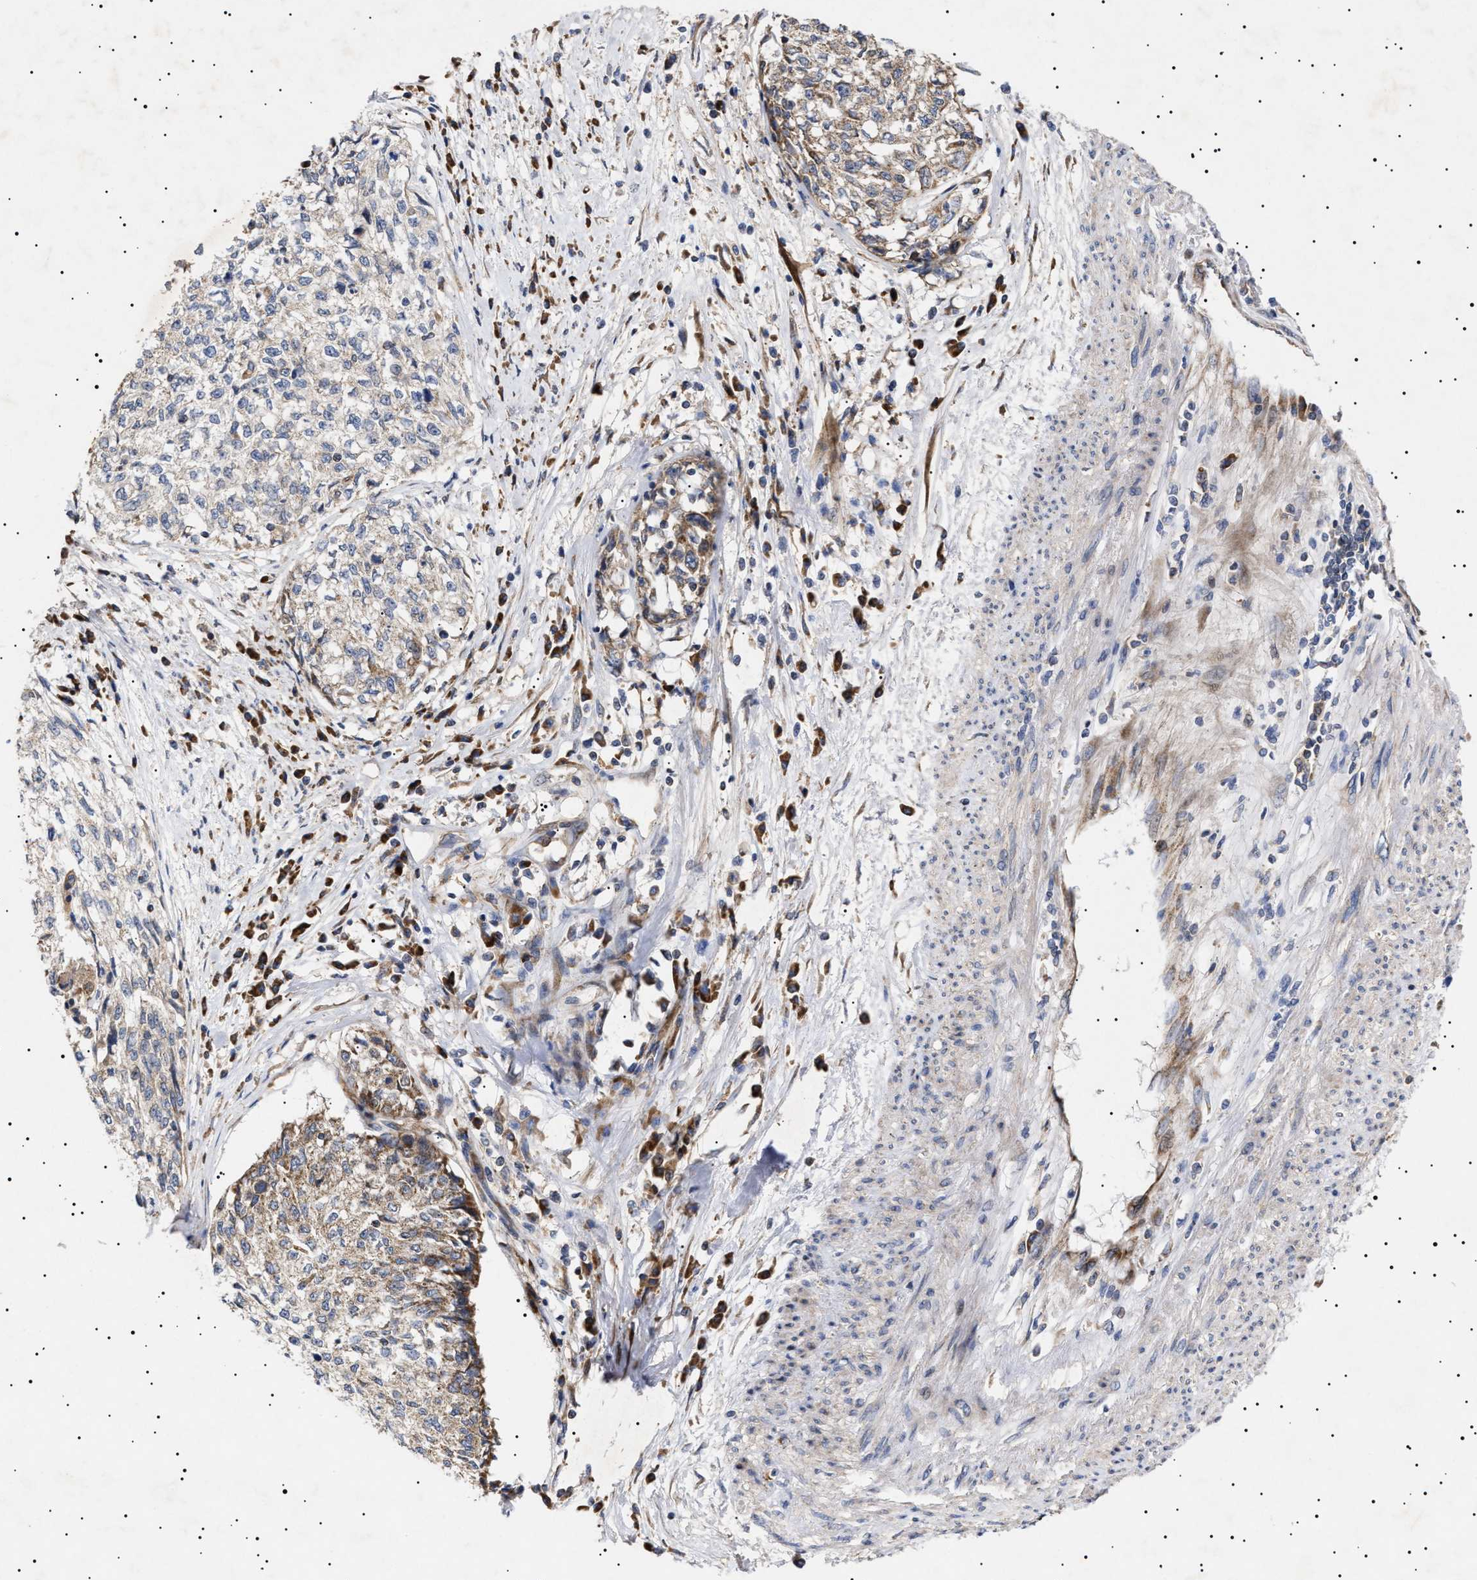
{"staining": {"intensity": "moderate", "quantity": "25%-75%", "location": "cytoplasmic/membranous"}, "tissue": "cervical cancer", "cell_type": "Tumor cells", "image_type": "cancer", "snomed": [{"axis": "morphology", "description": "Squamous cell carcinoma, NOS"}, {"axis": "topography", "description": "Cervix"}], "caption": "An image of human squamous cell carcinoma (cervical) stained for a protein shows moderate cytoplasmic/membranous brown staining in tumor cells.", "gene": "MRPL10", "patient": {"sex": "female", "age": 57}}